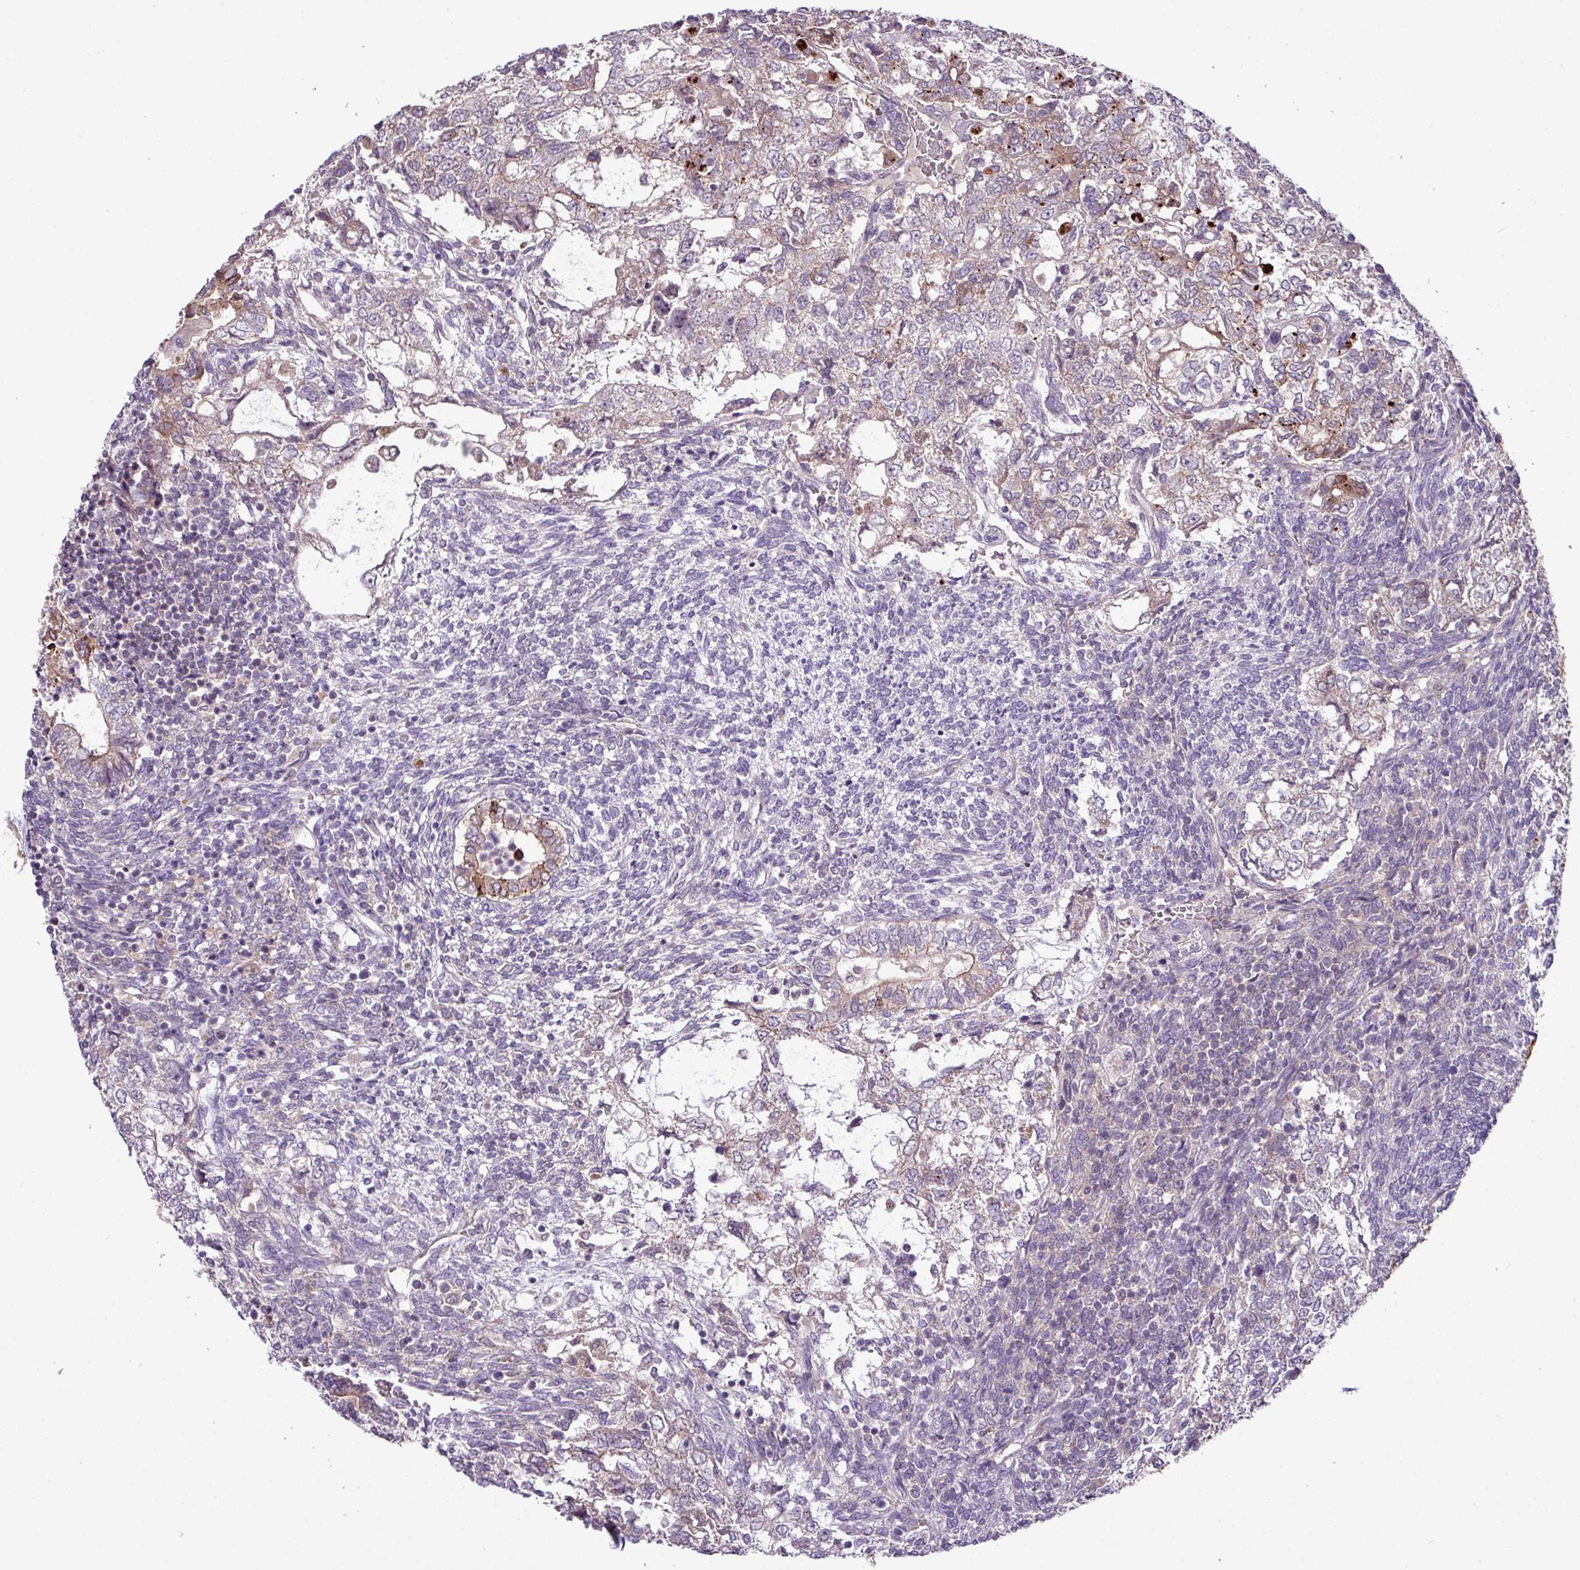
{"staining": {"intensity": "moderate", "quantity": "<25%", "location": "cytoplasmic/membranous"}, "tissue": "testis cancer", "cell_type": "Tumor cells", "image_type": "cancer", "snomed": [{"axis": "morphology", "description": "Carcinoma, Embryonal, NOS"}, {"axis": "topography", "description": "Testis"}], "caption": "Immunohistochemistry micrograph of neoplastic tissue: human testis cancer stained using immunohistochemistry reveals low levels of moderate protein expression localized specifically in the cytoplasmic/membranous of tumor cells, appearing as a cytoplasmic/membranous brown color.", "gene": "XIAP", "patient": {"sex": "male", "age": 23}}